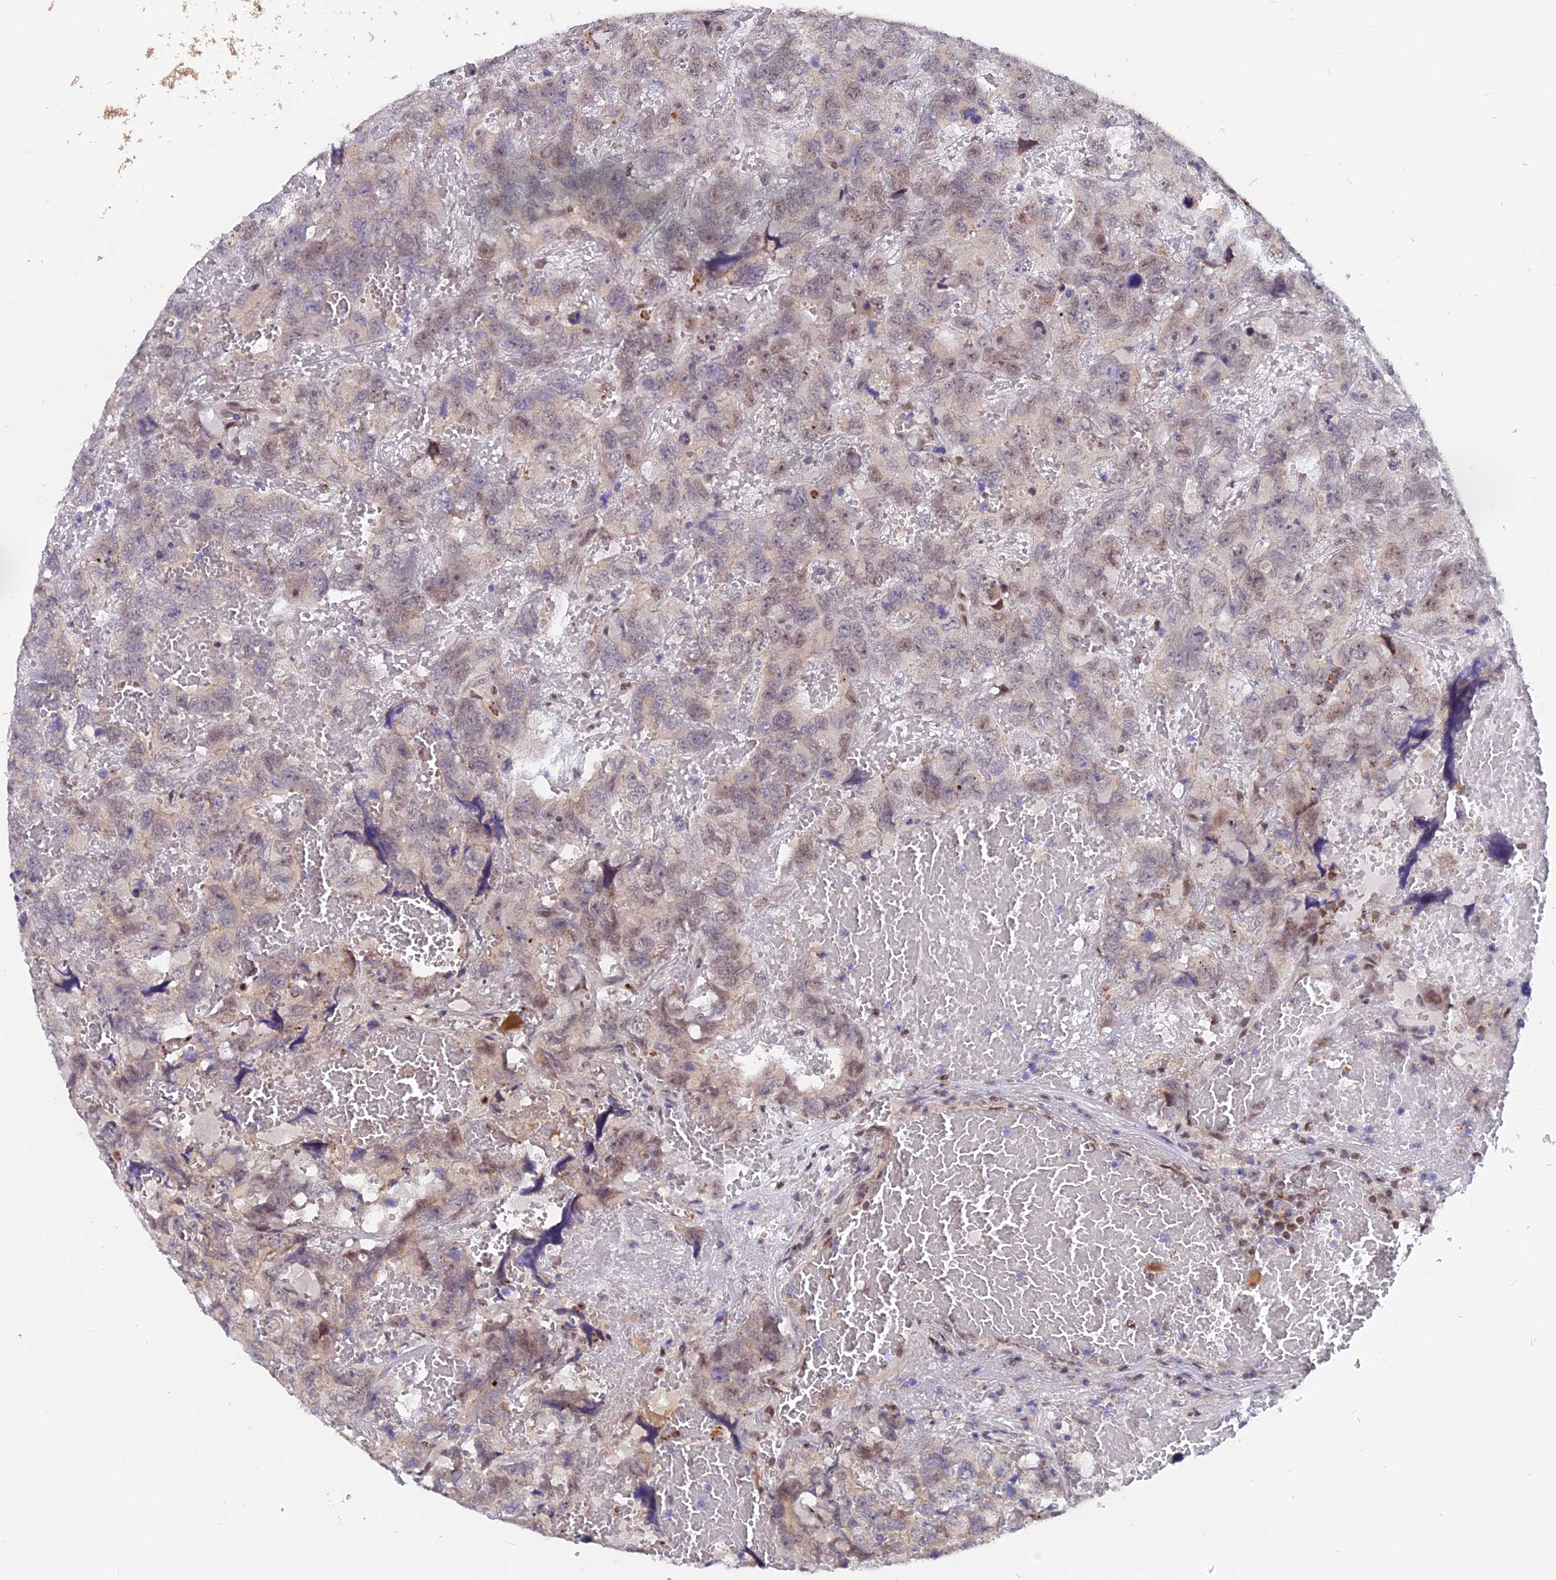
{"staining": {"intensity": "weak", "quantity": "25%-75%", "location": "nuclear"}, "tissue": "testis cancer", "cell_type": "Tumor cells", "image_type": "cancer", "snomed": [{"axis": "morphology", "description": "Carcinoma, Embryonal, NOS"}, {"axis": "topography", "description": "Testis"}], "caption": "Human embryonal carcinoma (testis) stained with a protein marker displays weak staining in tumor cells.", "gene": "FAM118B", "patient": {"sex": "male", "age": 45}}